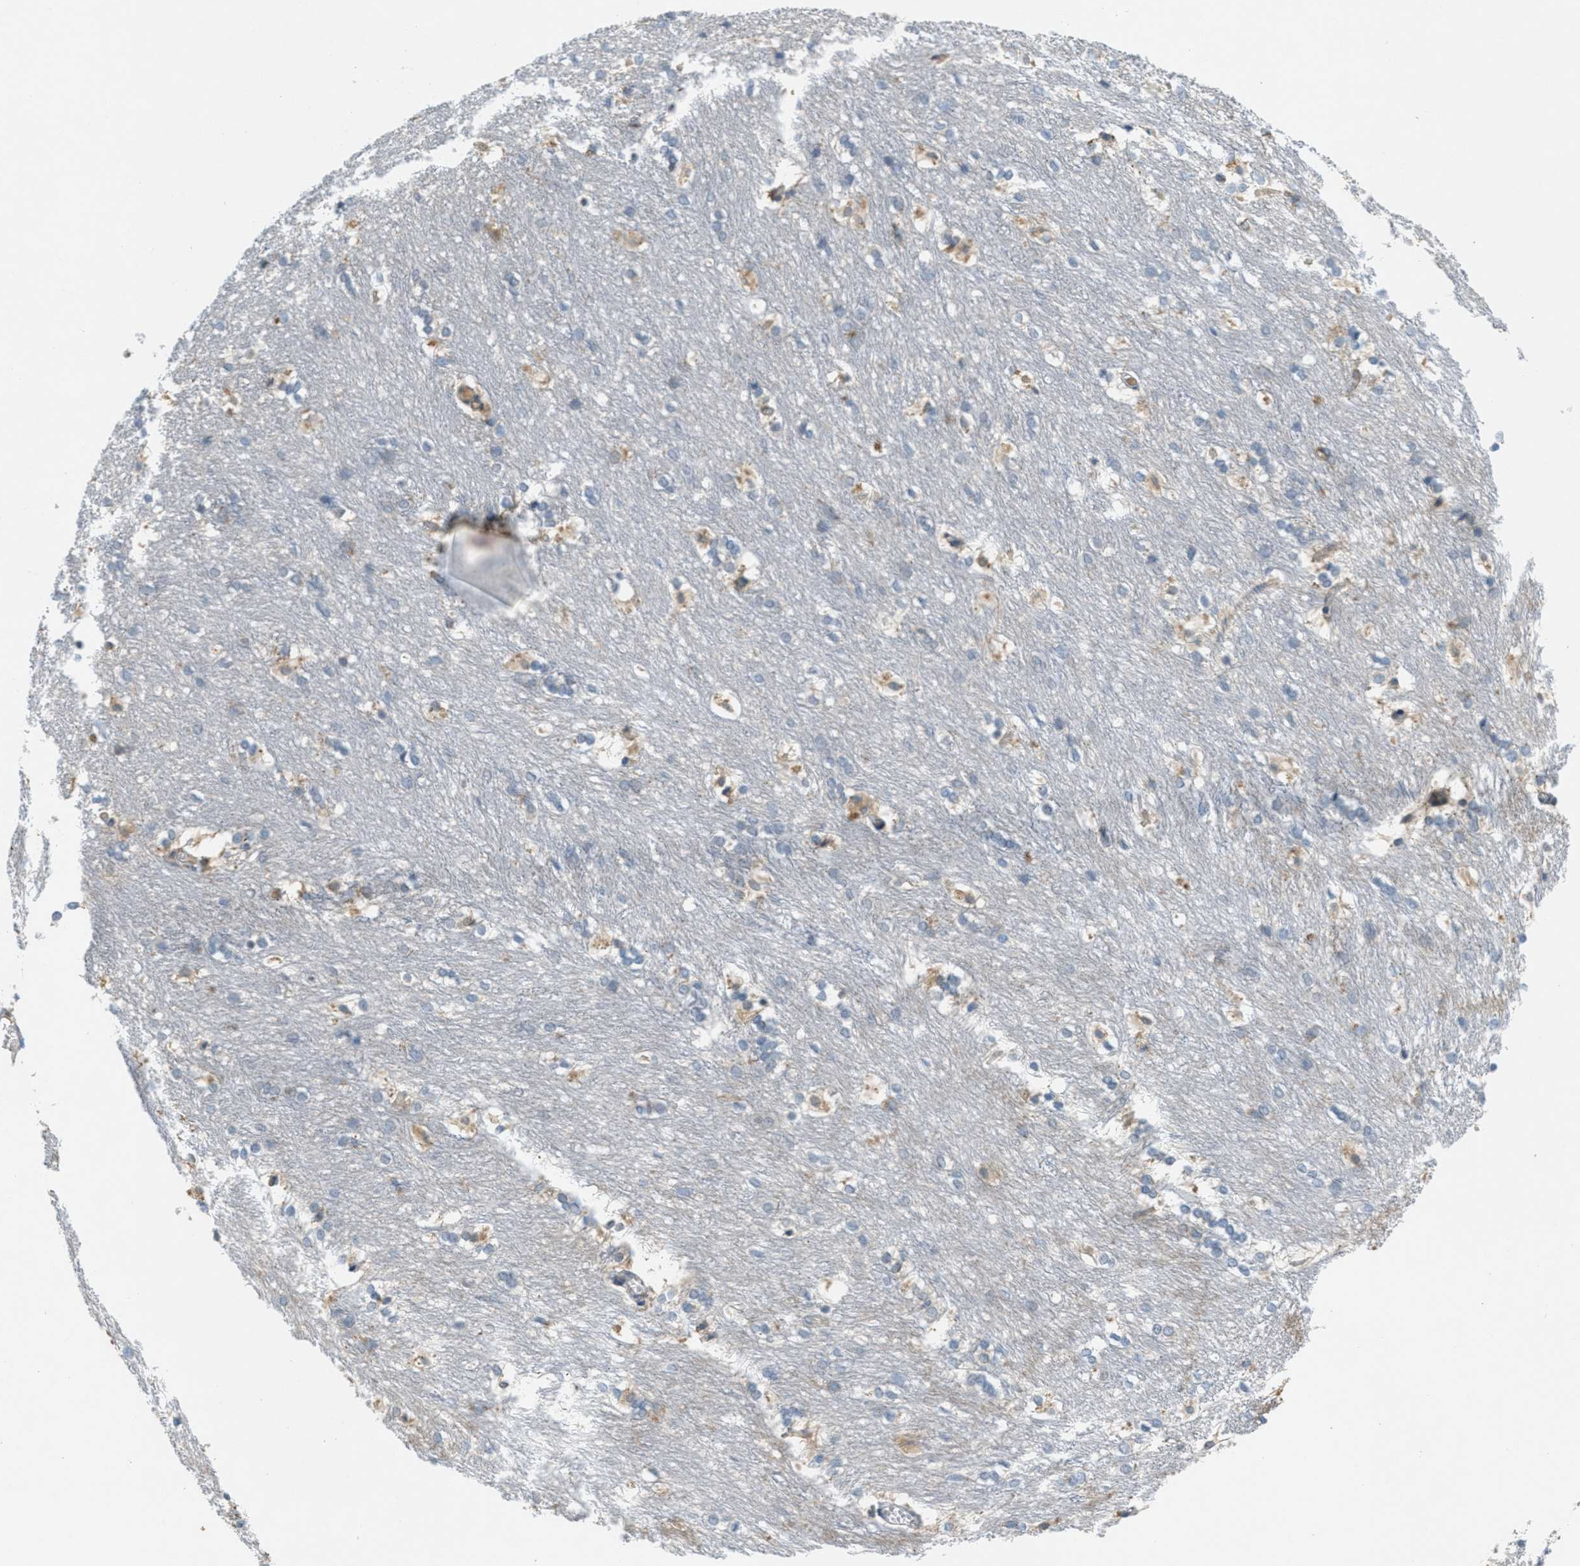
{"staining": {"intensity": "weak", "quantity": "<25%", "location": "cytoplasmic/membranous"}, "tissue": "caudate", "cell_type": "Glial cells", "image_type": "normal", "snomed": [{"axis": "morphology", "description": "Normal tissue, NOS"}, {"axis": "topography", "description": "Lateral ventricle wall"}], "caption": "The photomicrograph shows no significant positivity in glial cells of caudate.", "gene": "SIGMAR1", "patient": {"sex": "female", "age": 19}}